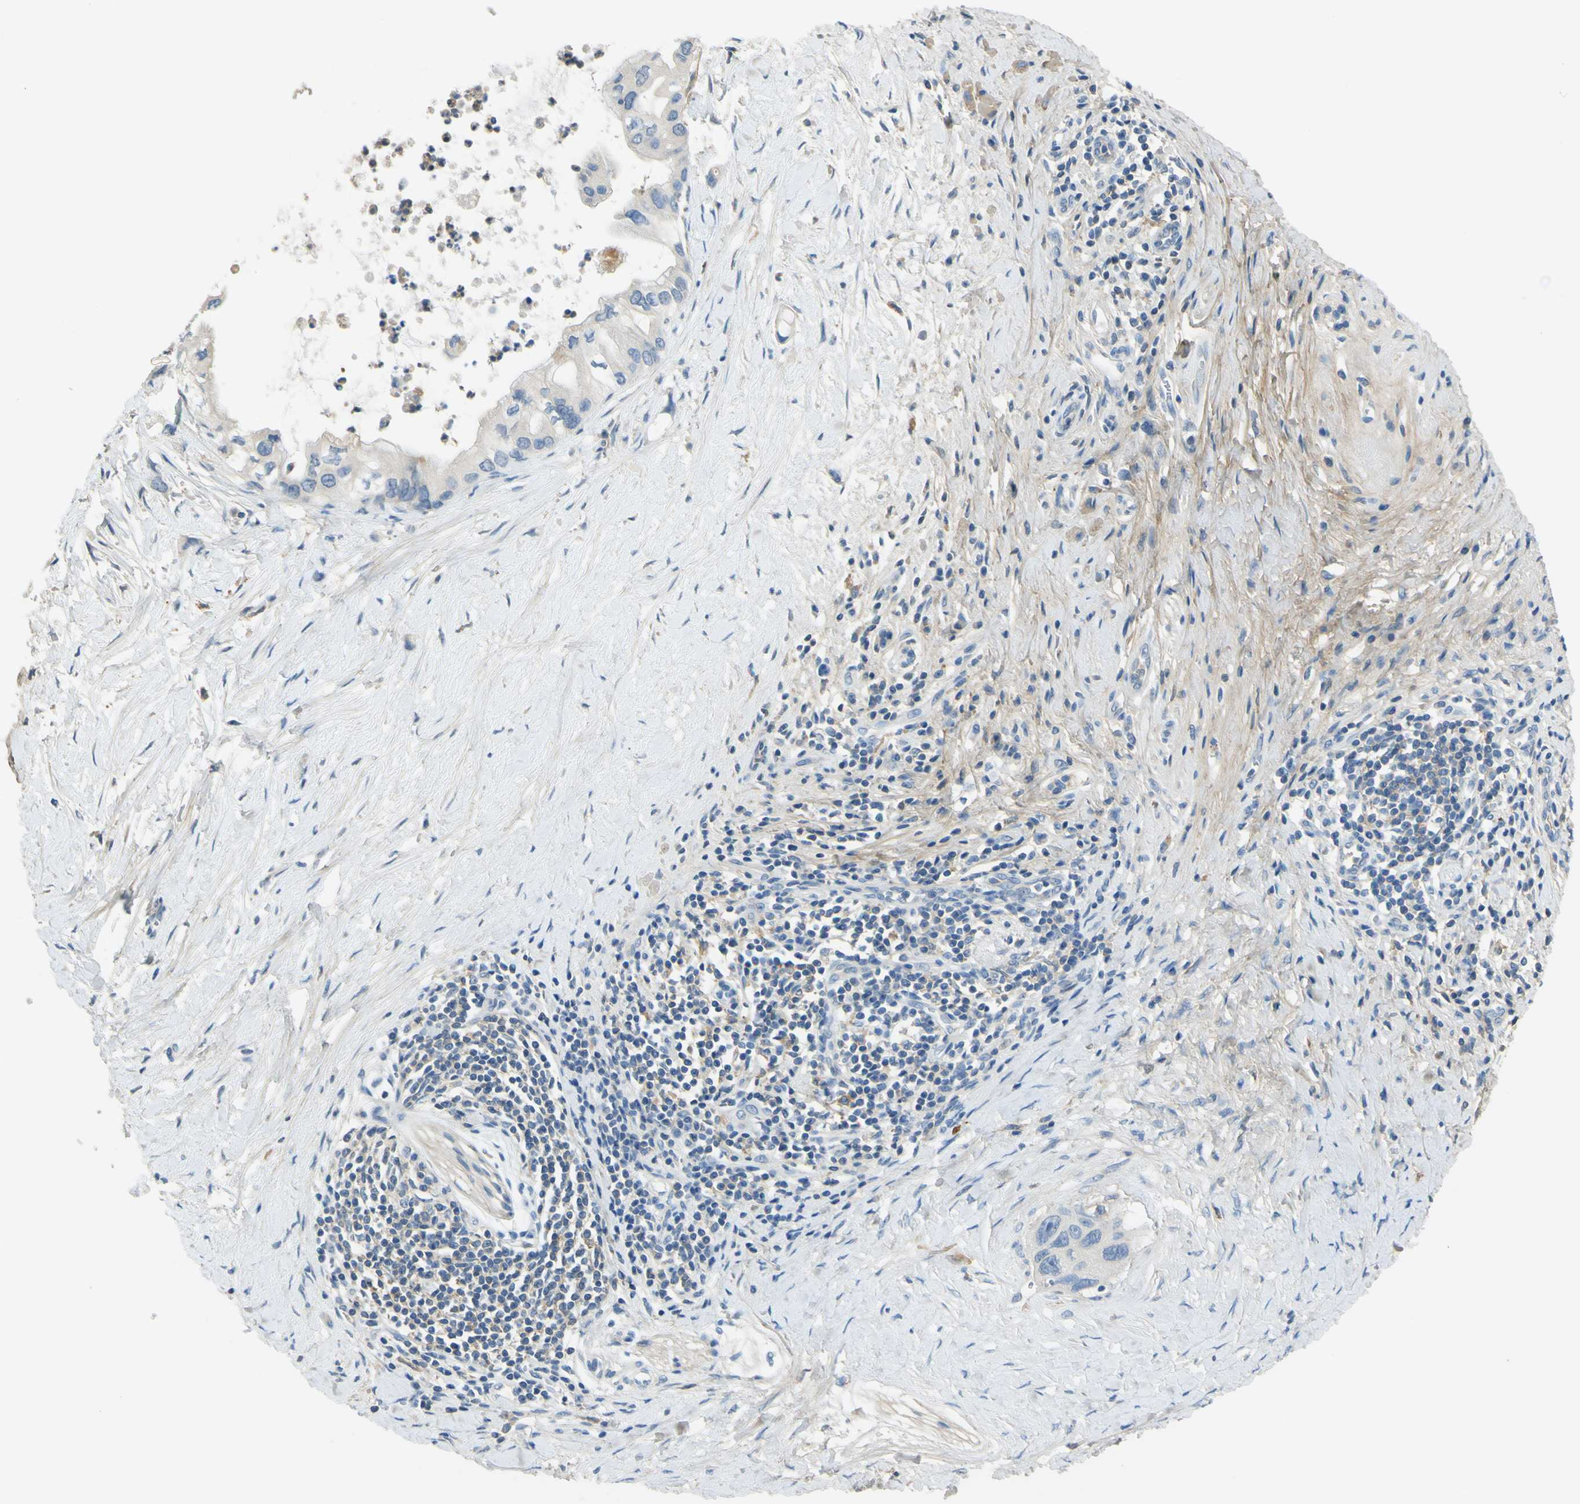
{"staining": {"intensity": "negative", "quantity": "none", "location": "none"}, "tissue": "pancreatic cancer", "cell_type": "Tumor cells", "image_type": "cancer", "snomed": [{"axis": "morphology", "description": "Adenocarcinoma, NOS"}, {"axis": "topography", "description": "Pancreas"}], "caption": "IHC of human pancreatic adenocarcinoma shows no positivity in tumor cells. (DAB (3,3'-diaminobenzidine) immunohistochemistry with hematoxylin counter stain).", "gene": "OGN", "patient": {"sex": "male", "age": 55}}